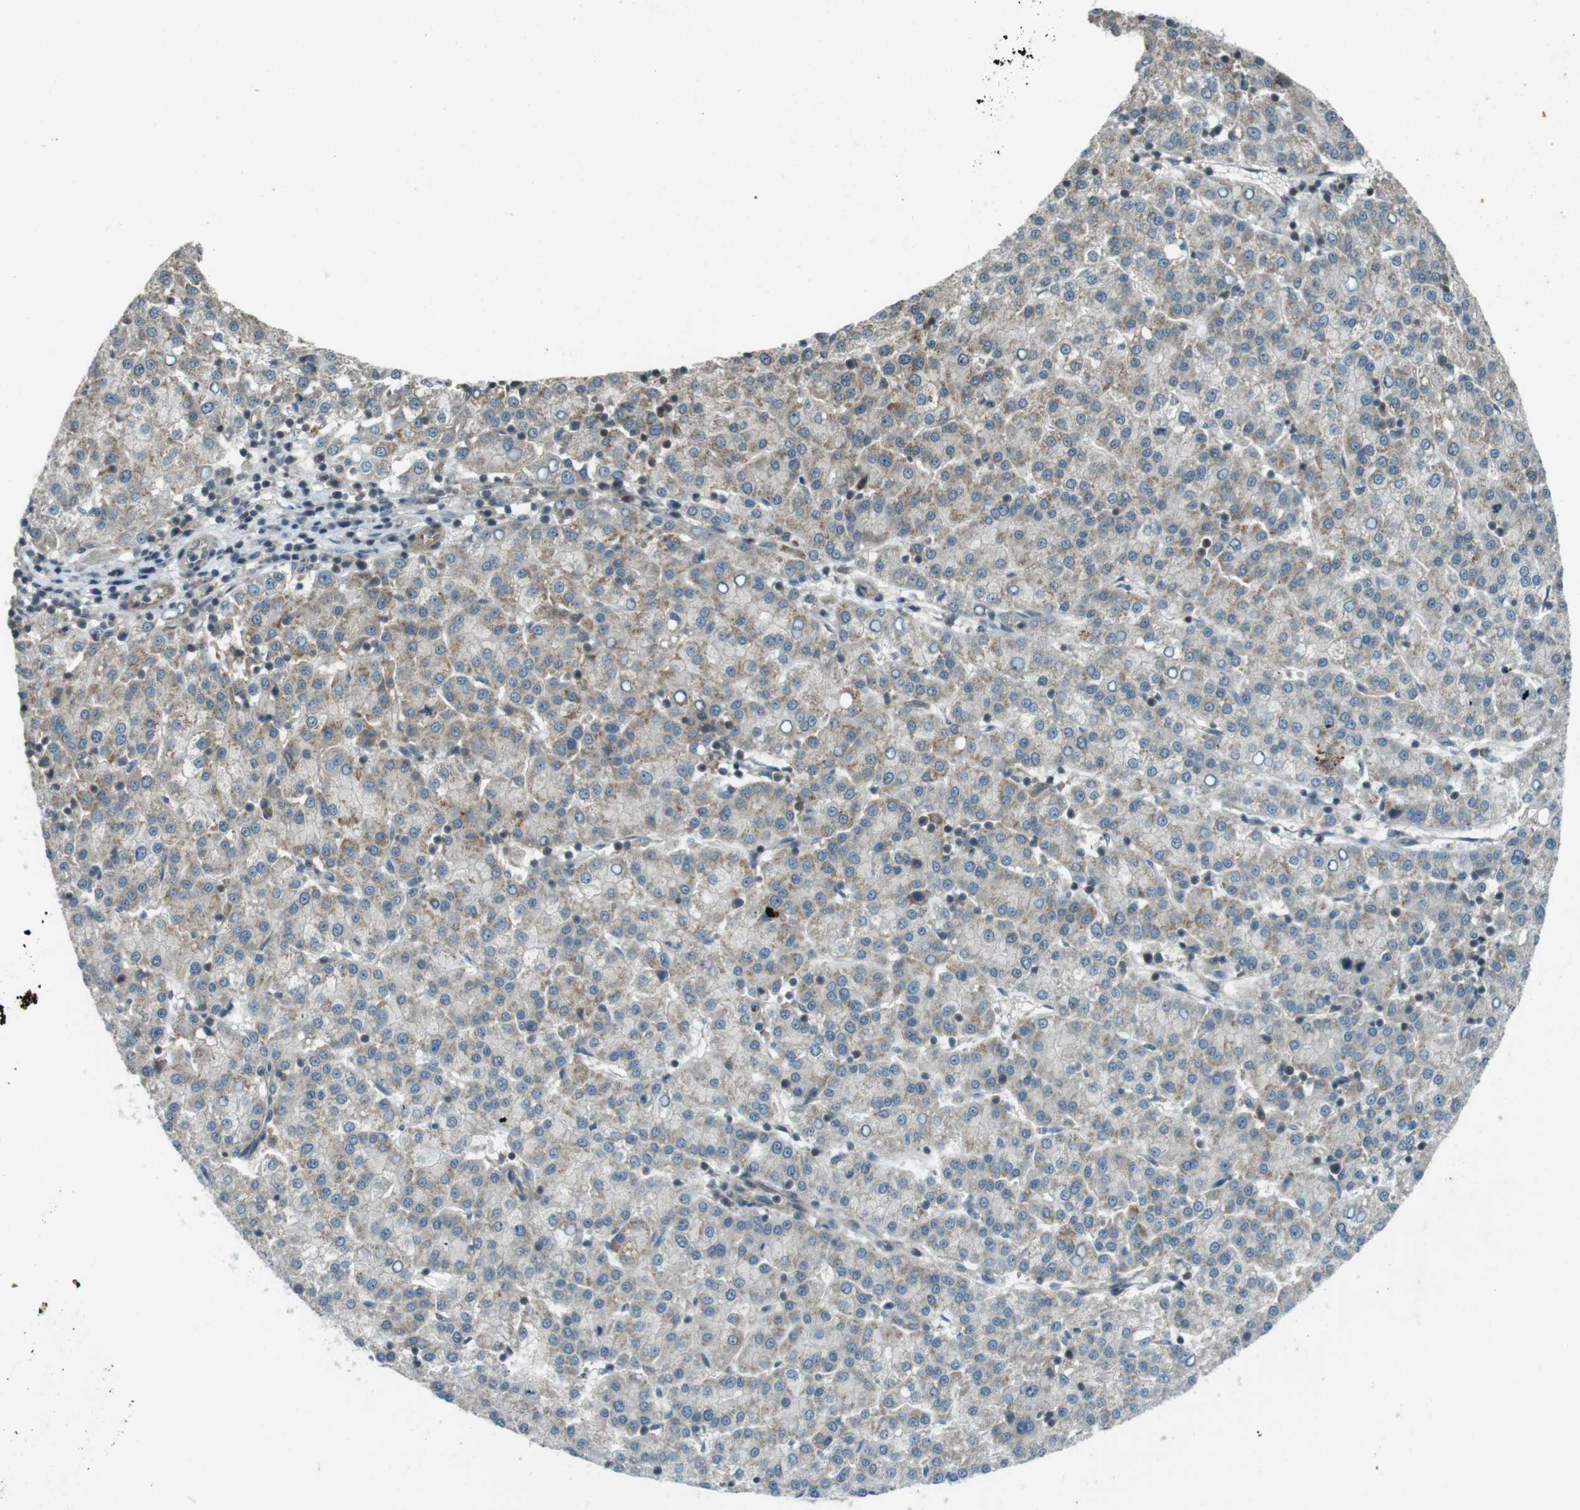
{"staining": {"intensity": "negative", "quantity": "none", "location": "none"}, "tissue": "liver cancer", "cell_type": "Tumor cells", "image_type": "cancer", "snomed": [{"axis": "morphology", "description": "Carcinoma, Hepatocellular, NOS"}, {"axis": "topography", "description": "Liver"}], "caption": "Immunohistochemistry (IHC) of liver cancer exhibits no expression in tumor cells.", "gene": "ZYX", "patient": {"sex": "female", "age": 58}}